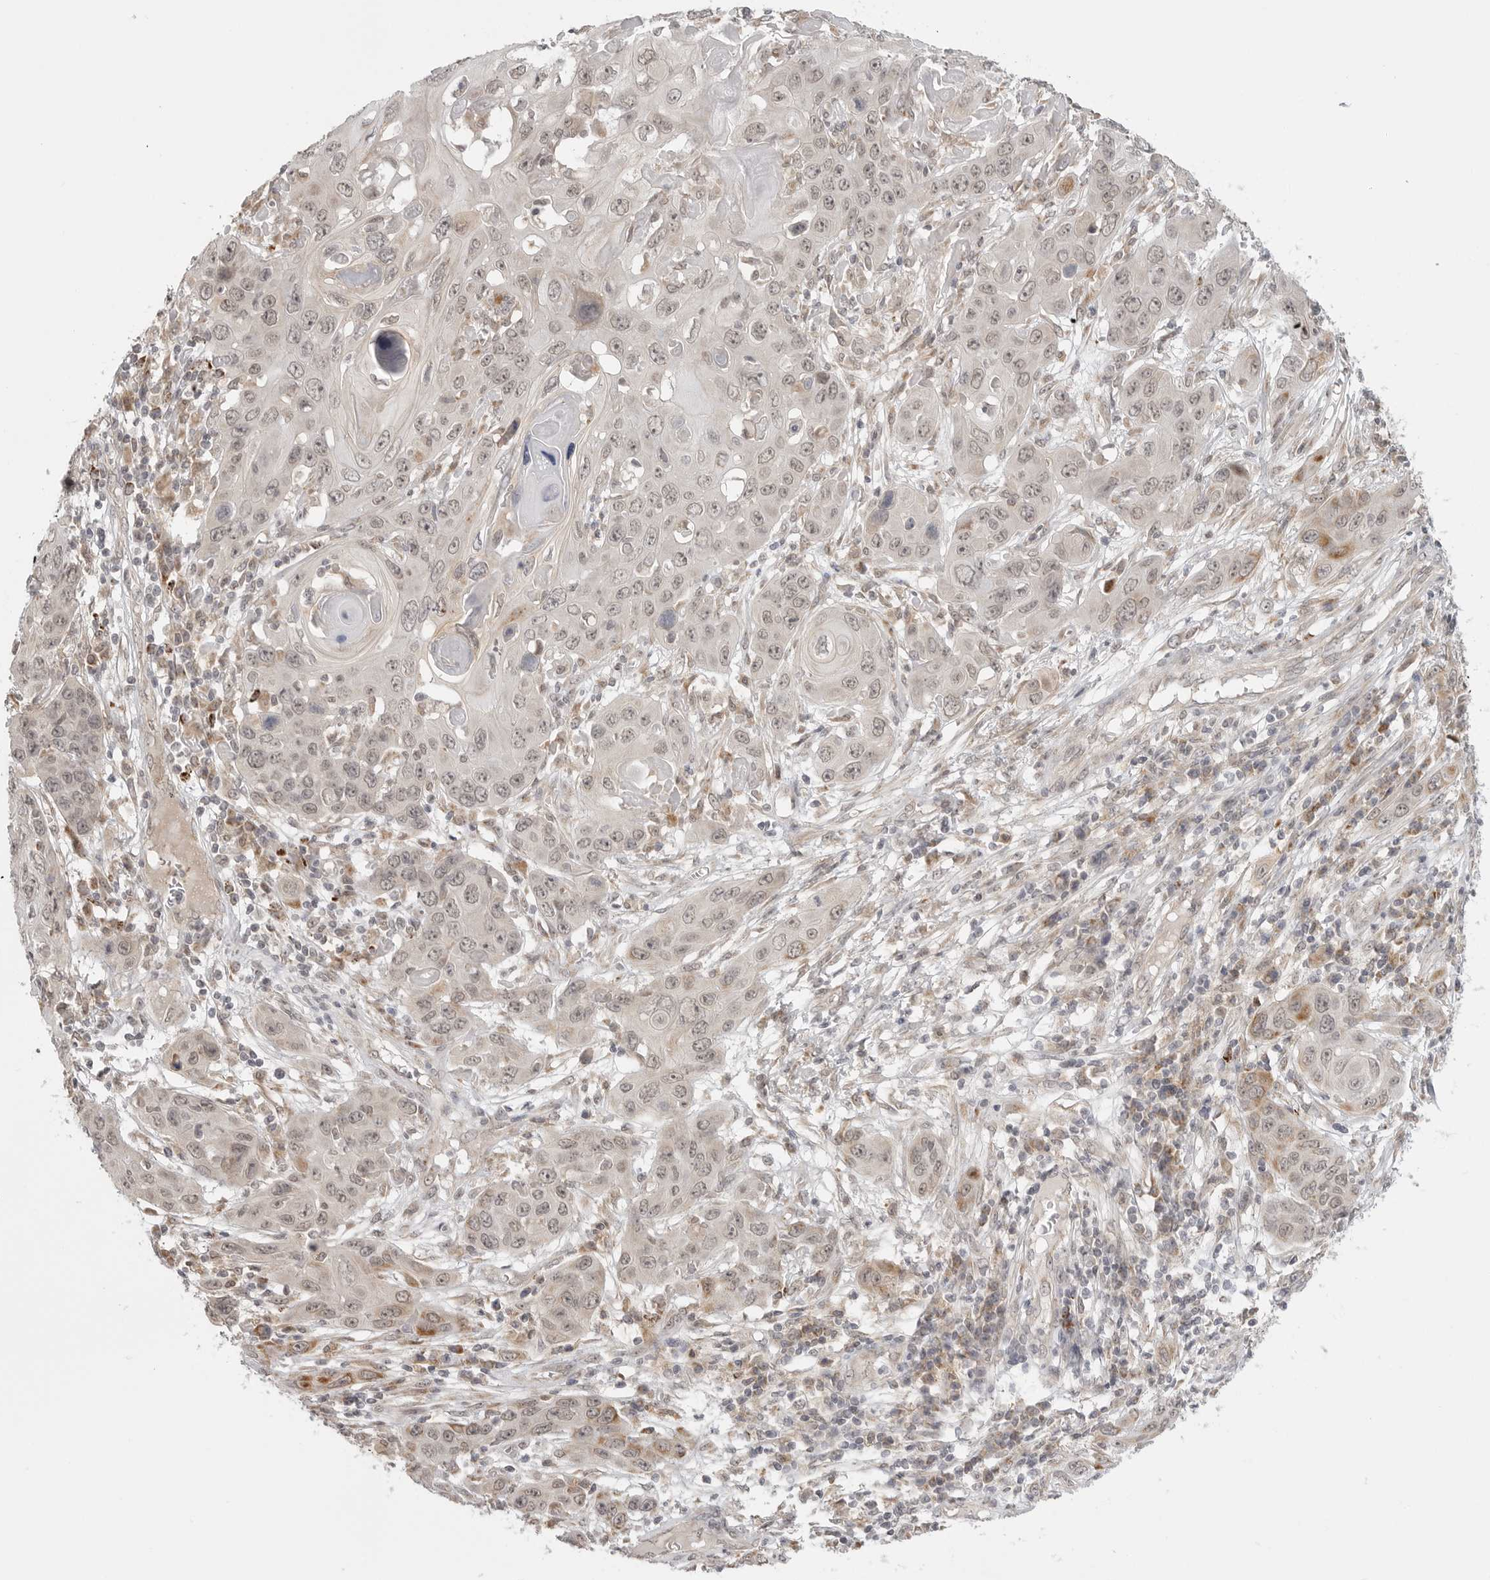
{"staining": {"intensity": "weak", "quantity": ">75%", "location": "nuclear"}, "tissue": "skin cancer", "cell_type": "Tumor cells", "image_type": "cancer", "snomed": [{"axis": "morphology", "description": "Squamous cell carcinoma, NOS"}, {"axis": "topography", "description": "Skin"}], "caption": "Human skin cancer stained with a protein marker reveals weak staining in tumor cells.", "gene": "KALRN", "patient": {"sex": "male", "age": 55}}